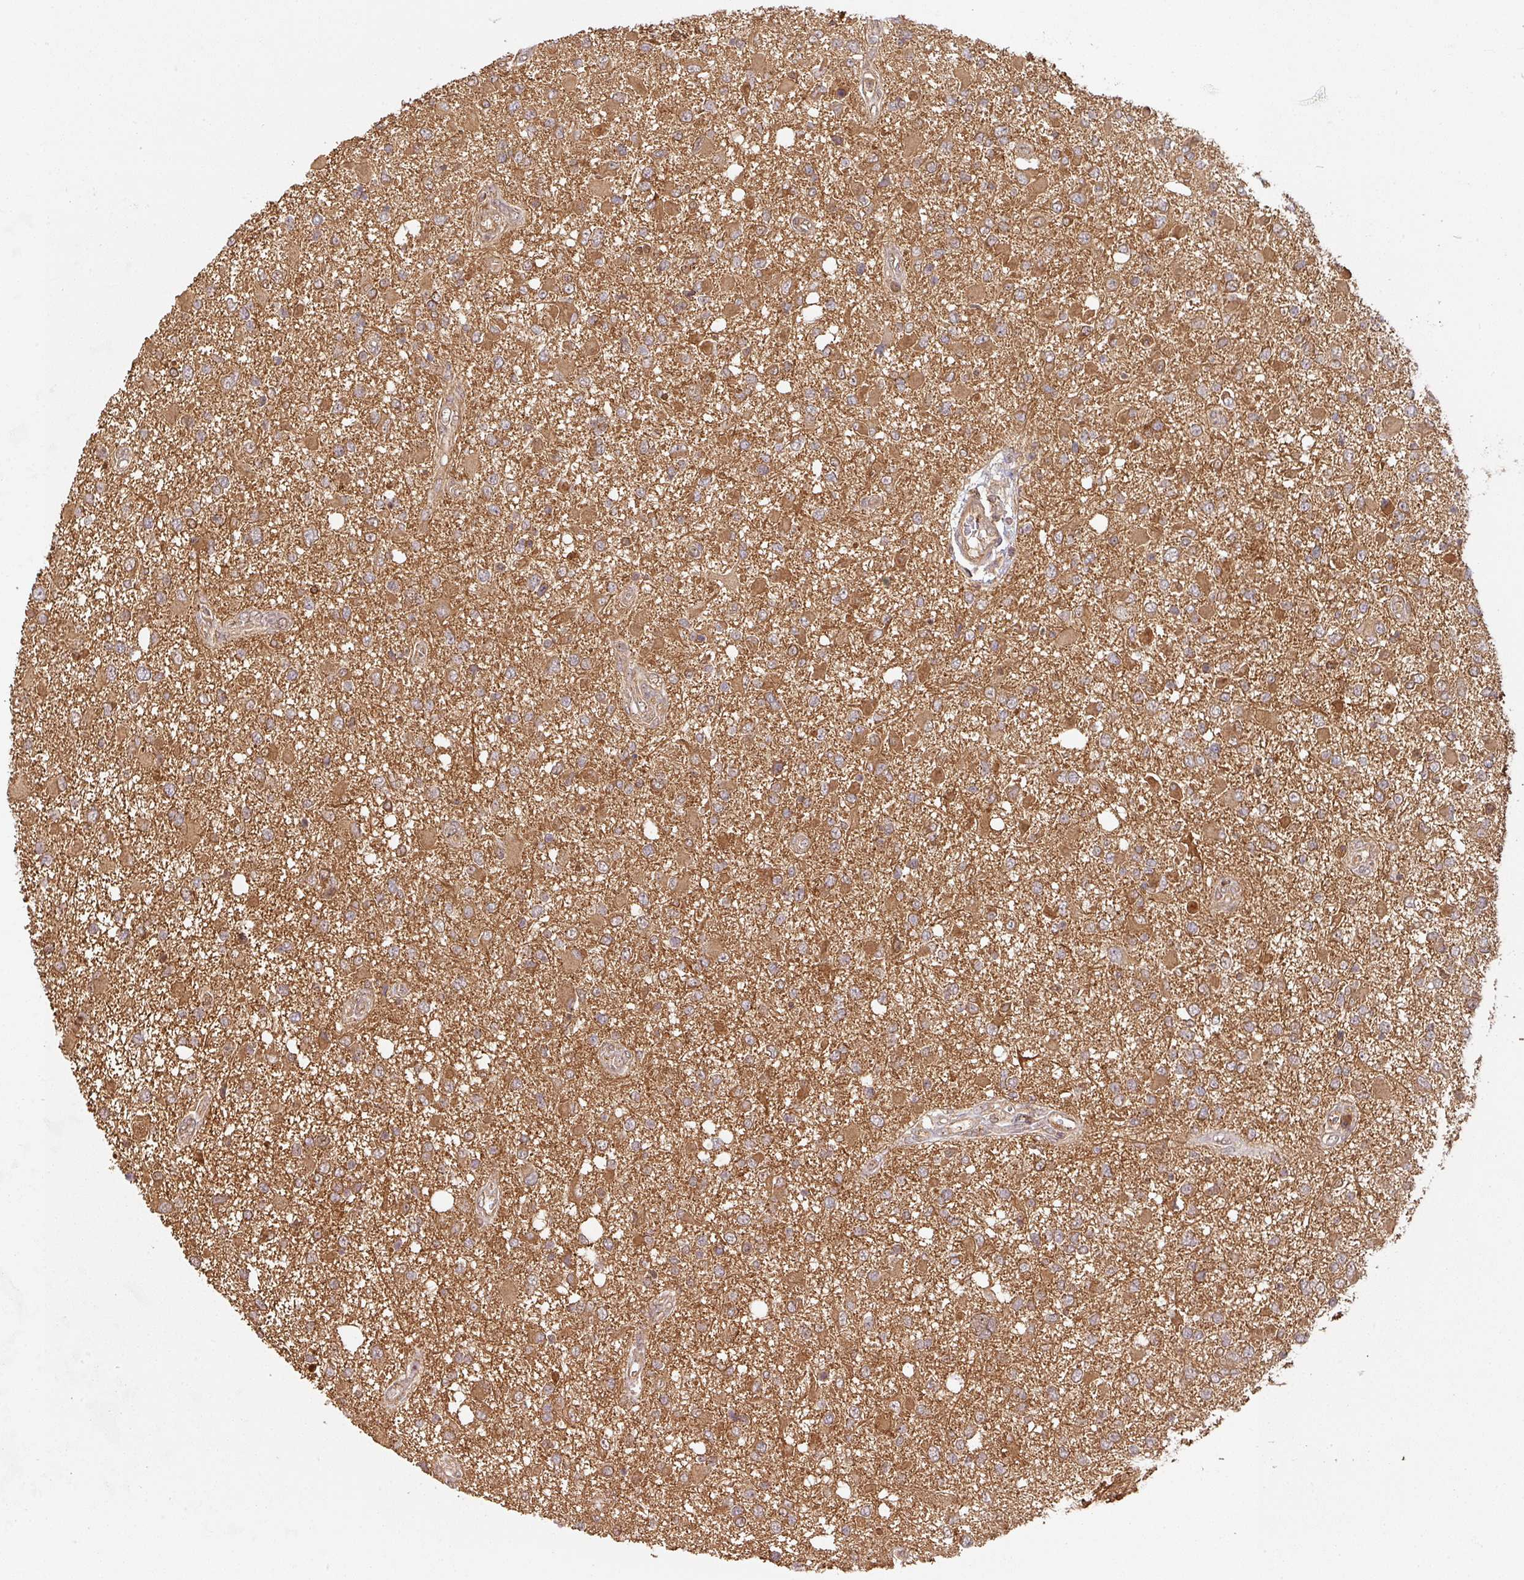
{"staining": {"intensity": "moderate", "quantity": ">75%", "location": "cytoplasmic/membranous"}, "tissue": "glioma", "cell_type": "Tumor cells", "image_type": "cancer", "snomed": [{"axis": "morphology", "description": "Glioma, malignant, High grade"}, {"axis": "topography", "description": "Brain"}], "caption": "Brown immunohistochemical staining in human malignant glioma (high-grade) displays moderate cytoplasmic/membranous expression in about >75% of tumor cells.", "gene": "ZNF322", "patient": {"sex": "male", "age": 53}}